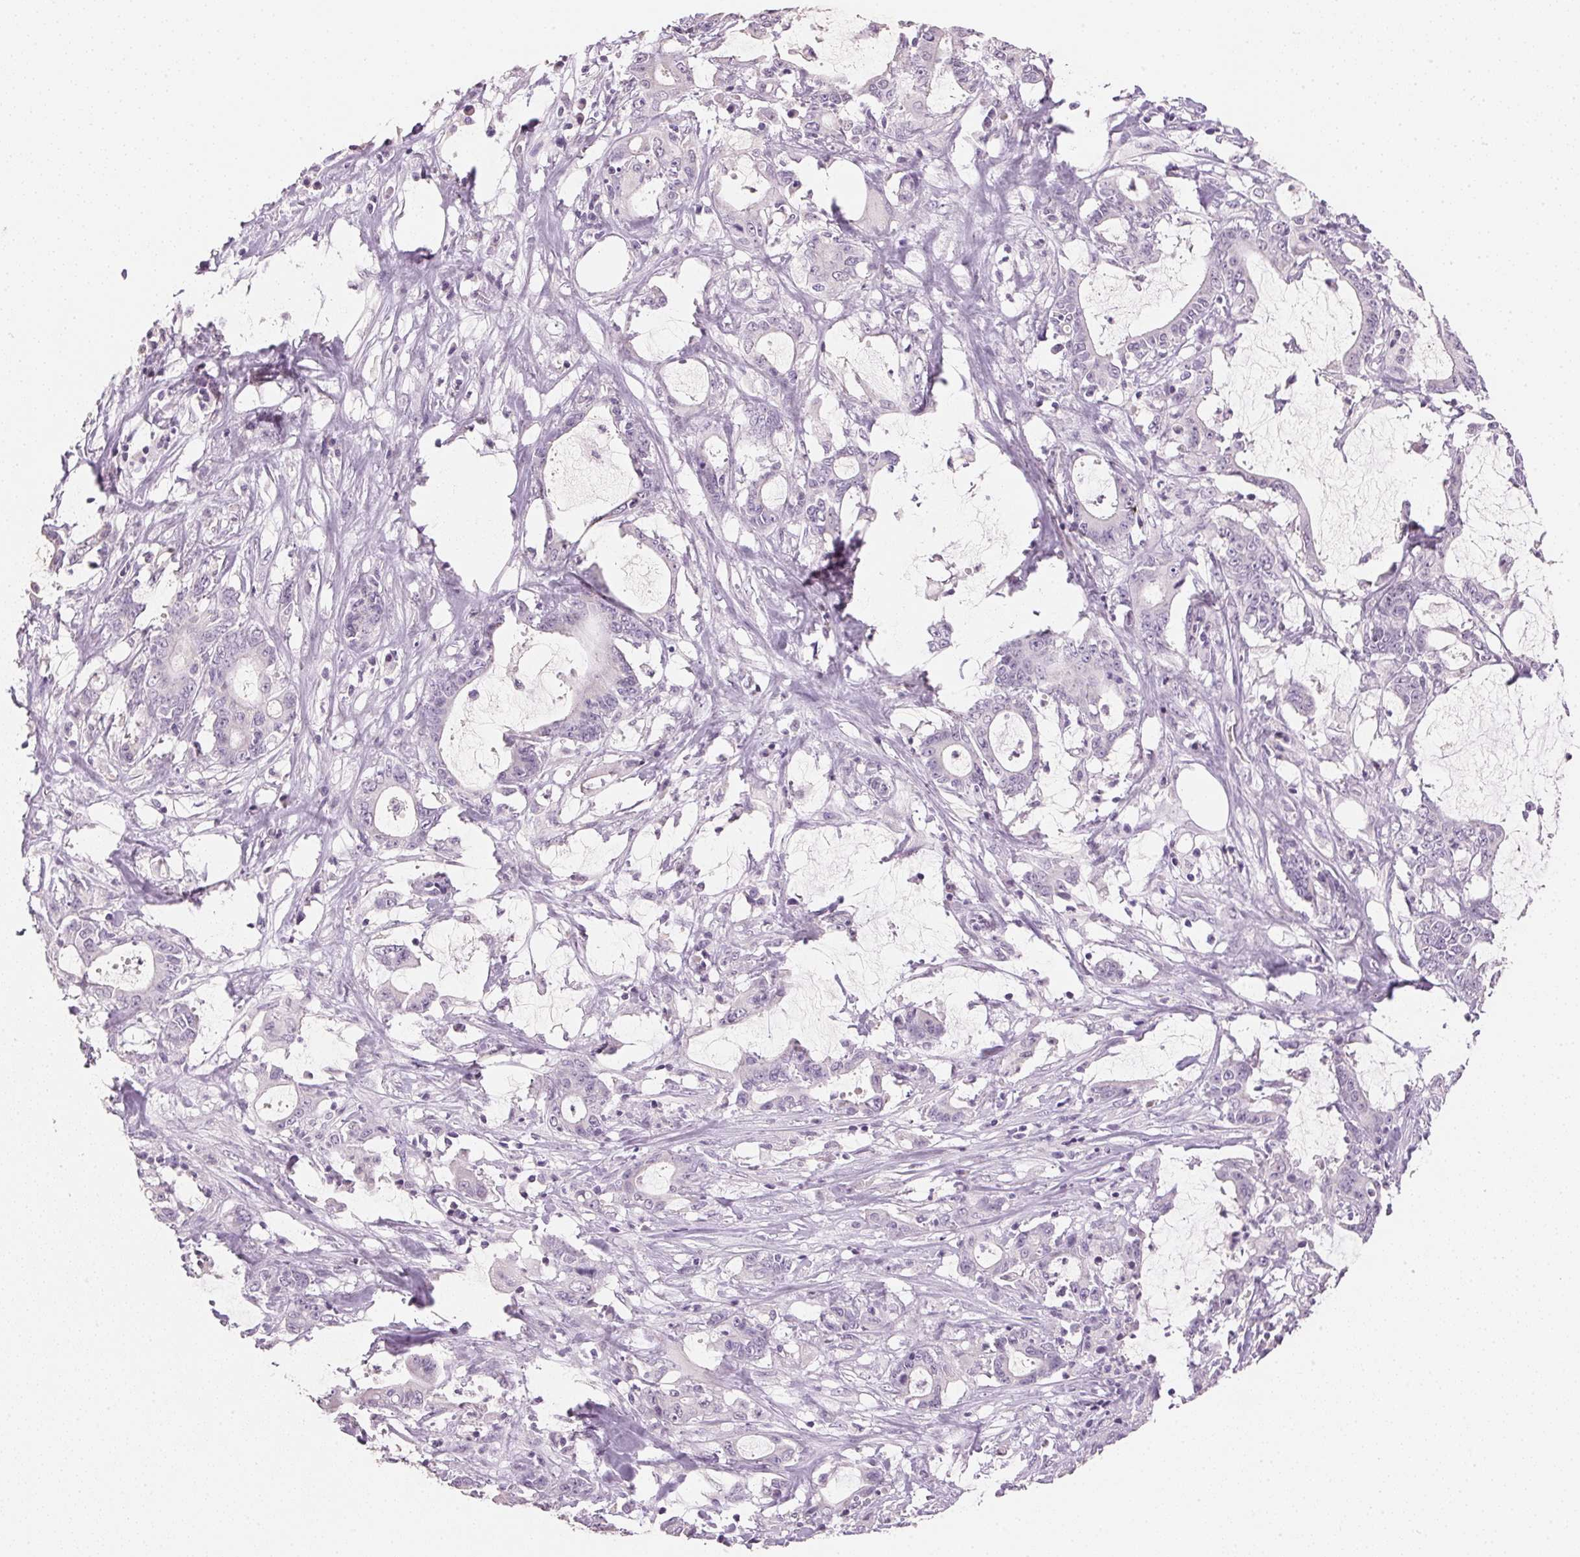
{"staining": {"intensity": "negative", "quantity": "none", "location": "none"}, "tissue": "stomach cancer", "cell_type": "Tumor cells", "image_type": "cancer", "snomed": [{"axis": "morphology", "description": "Adenocarcinoma, NOS"}, {"axis": "topography", "description": "Stomach, upper"}], "caption": "A histopathology image of adenocarcinoma (stomach) stained for a protein demonstrates no brown staining in tumor cells.", "gene": "IGFBP1", "patient": {"sex": "male", "age": 68}}